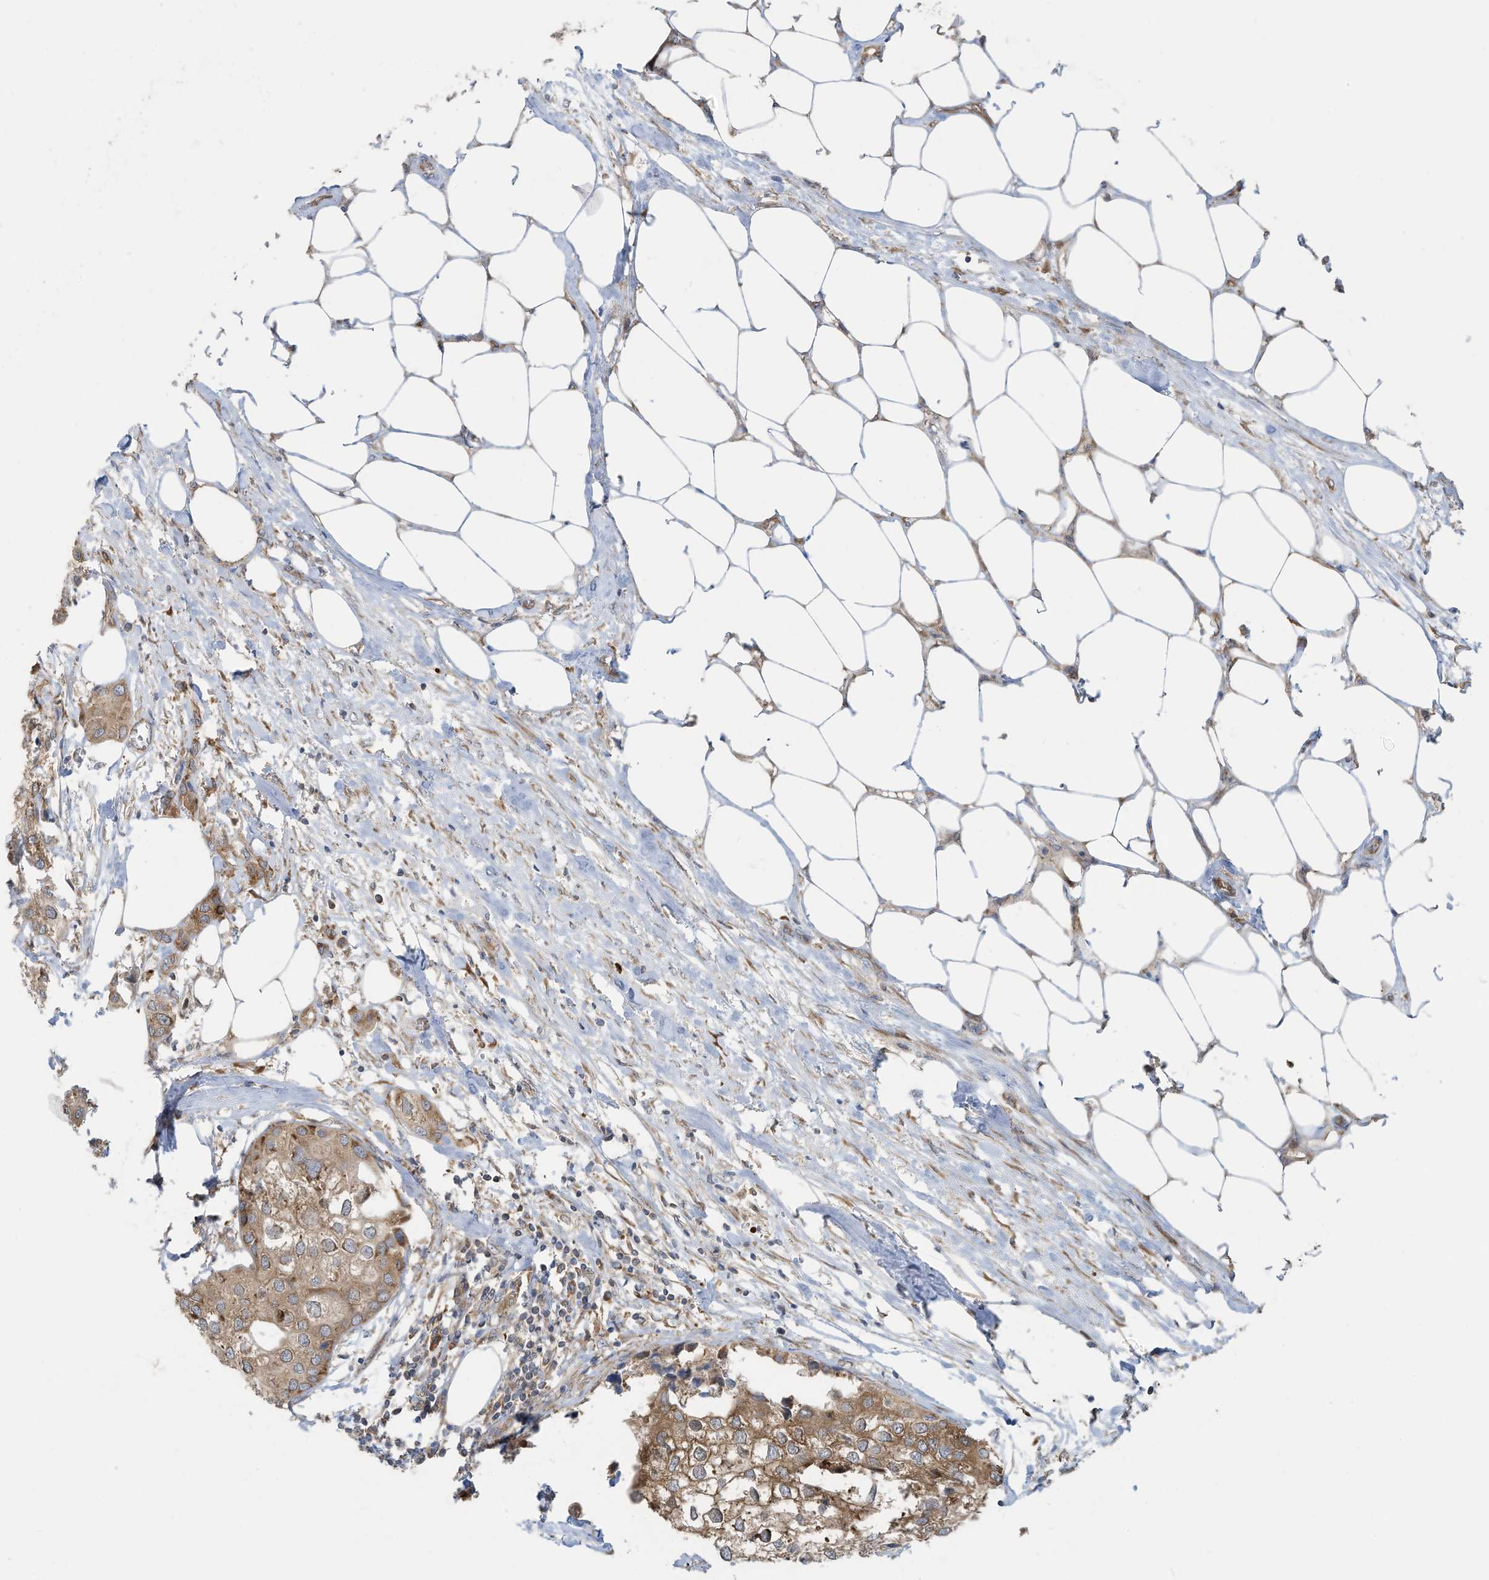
{"staining": {"intensity": "weak", "quantity": ">75%", "location": "cytoplasmic/membranous"}, "tissue": "urothelial cancer", "cell_type": "Tumor cells", "image_type": "cancer", "snomed": [{"axis": "morphology", "description": "Urothelial carcinoma, High grade"}, {"axis": "topography", "description": "Urinary bladder"}], "caption": "A histopathology image of urothelial cancer stained for a protein displays weak cytoplasmic/membranous brown staining in tumor cells. The protein is stained brown, and the nuclei are stained in blue (DAB IHC with brightfield microscopy, high magnification).", "gene": "USE1", "patient": {"sex": "male", "age": 64}}